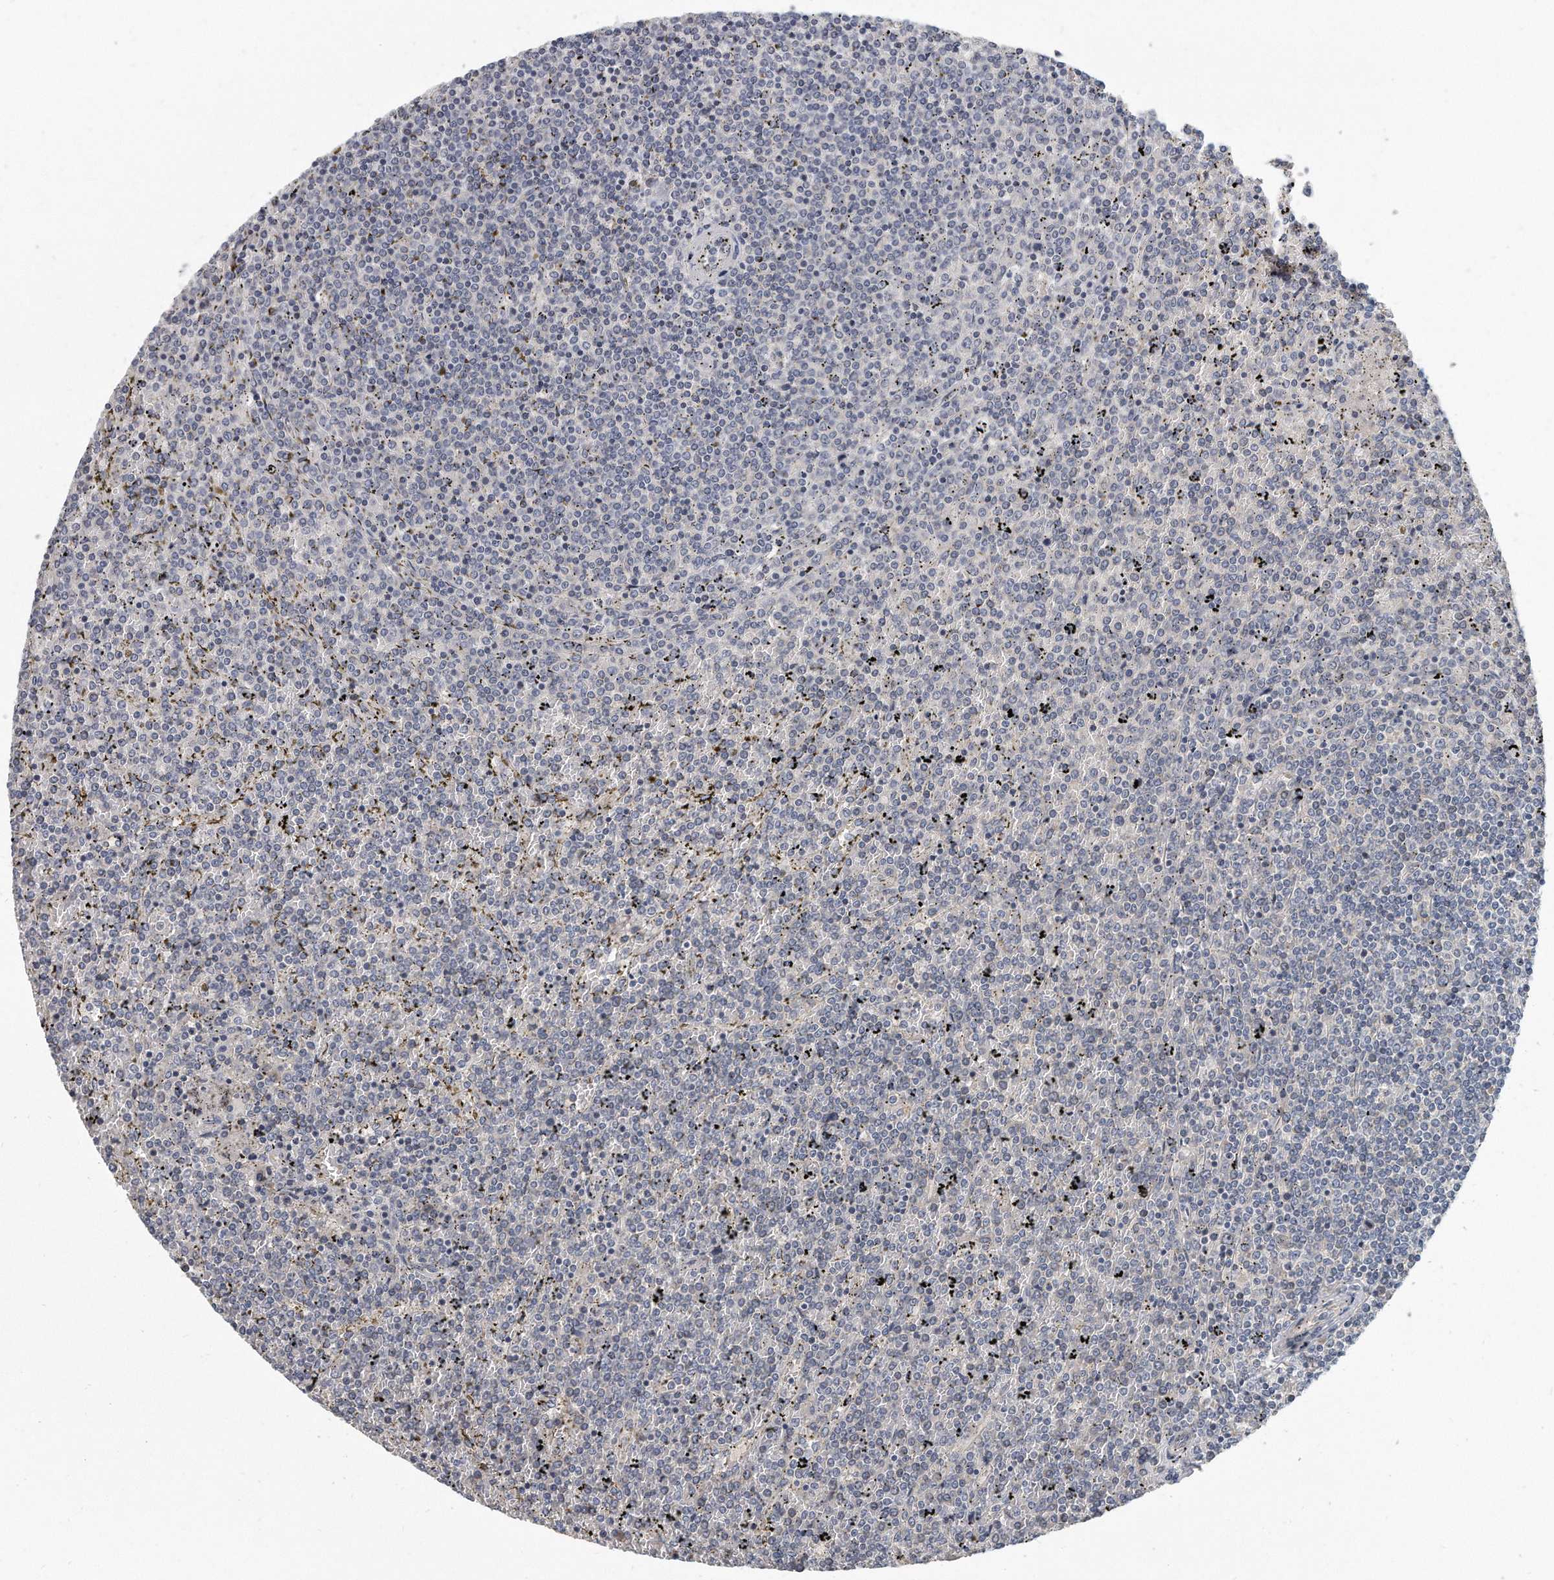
{"staining": {"intensity": "negative", "quantity": "none", "location": "none"}, "tissue": "lymphoma", "cell_type": "Tumor cells", "image_type": "cancer", "snomed": [{"axis": "morphology", "description": "Malignant lymphoma, non-Hodgkin's type, Low grade"}, {"axis": "topography", "description": "Spleen"}], "caption": "Immunohistochemistry (IHC) micrograph of neoplastic tissue: malignant lymphoma, non-Hodgkin's type (low-grade) stained with DAB reveals no significant protein expression in tumor cells.", "gene": "PLEKHA6", "patient": {"sex": "female", "age": 19}}